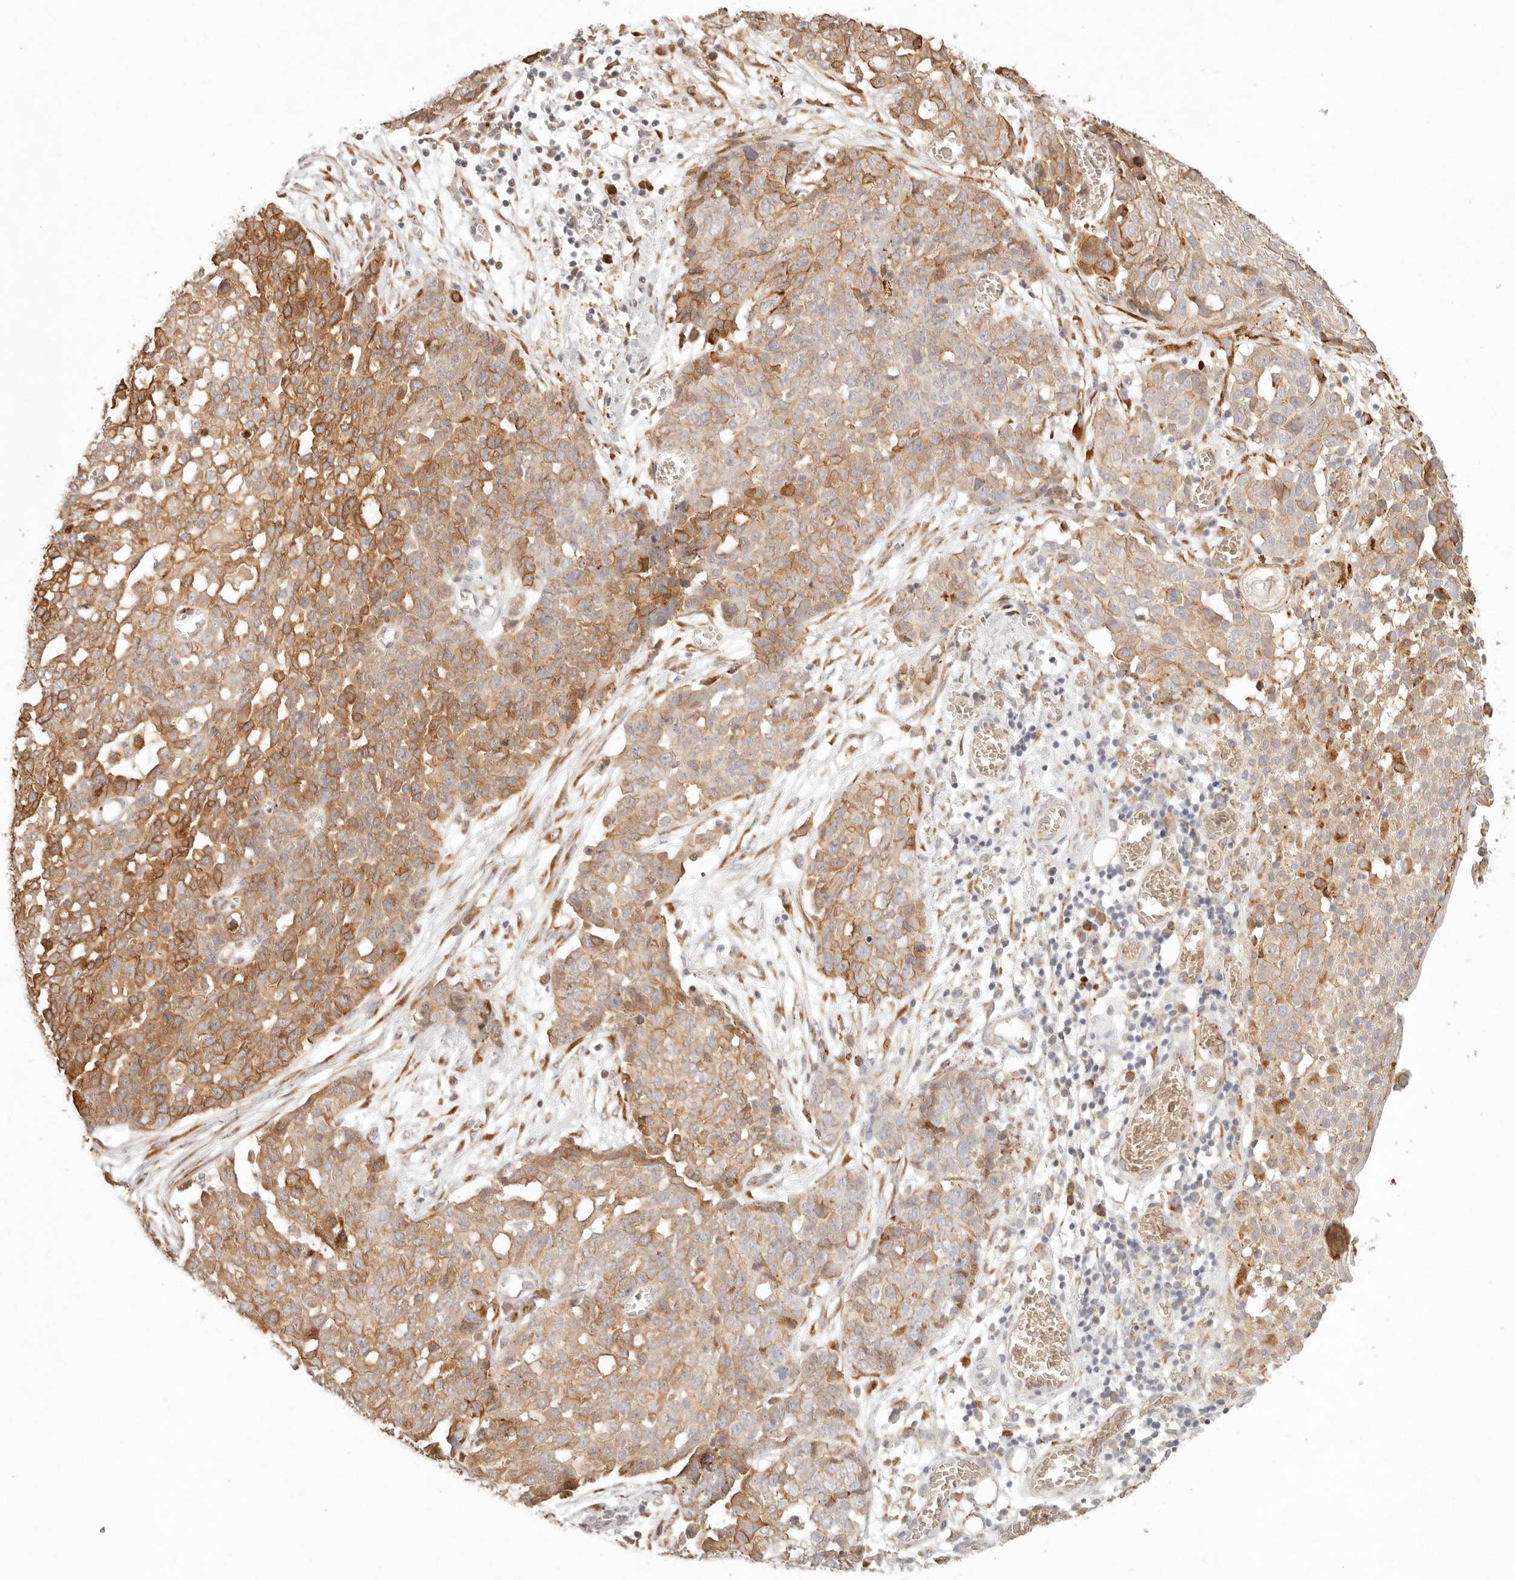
{"staining": {"intensity": "strong", "quantity": ">75%", "location": "cytoplasmic/membranous"}, "tissue": "ovarian cancer", "cell_type": "Tumor cells", "image_type": "cancer", "snomed": [{"axis": "morphology", "description": "Cystadenocarcinoma, serous, NOS"}, {"axis": "topography", "description": "Soft tissue"}, {"axis": "topography", "description": "Ovary"}], "caption": "A high amount of strong cytoplasmic/membranous staining is appreciated in about >75% of tumor cells in ovarian cancer tissue.", "gene": "C1orf127", "patient": {"sex": "female", "age": 57}}